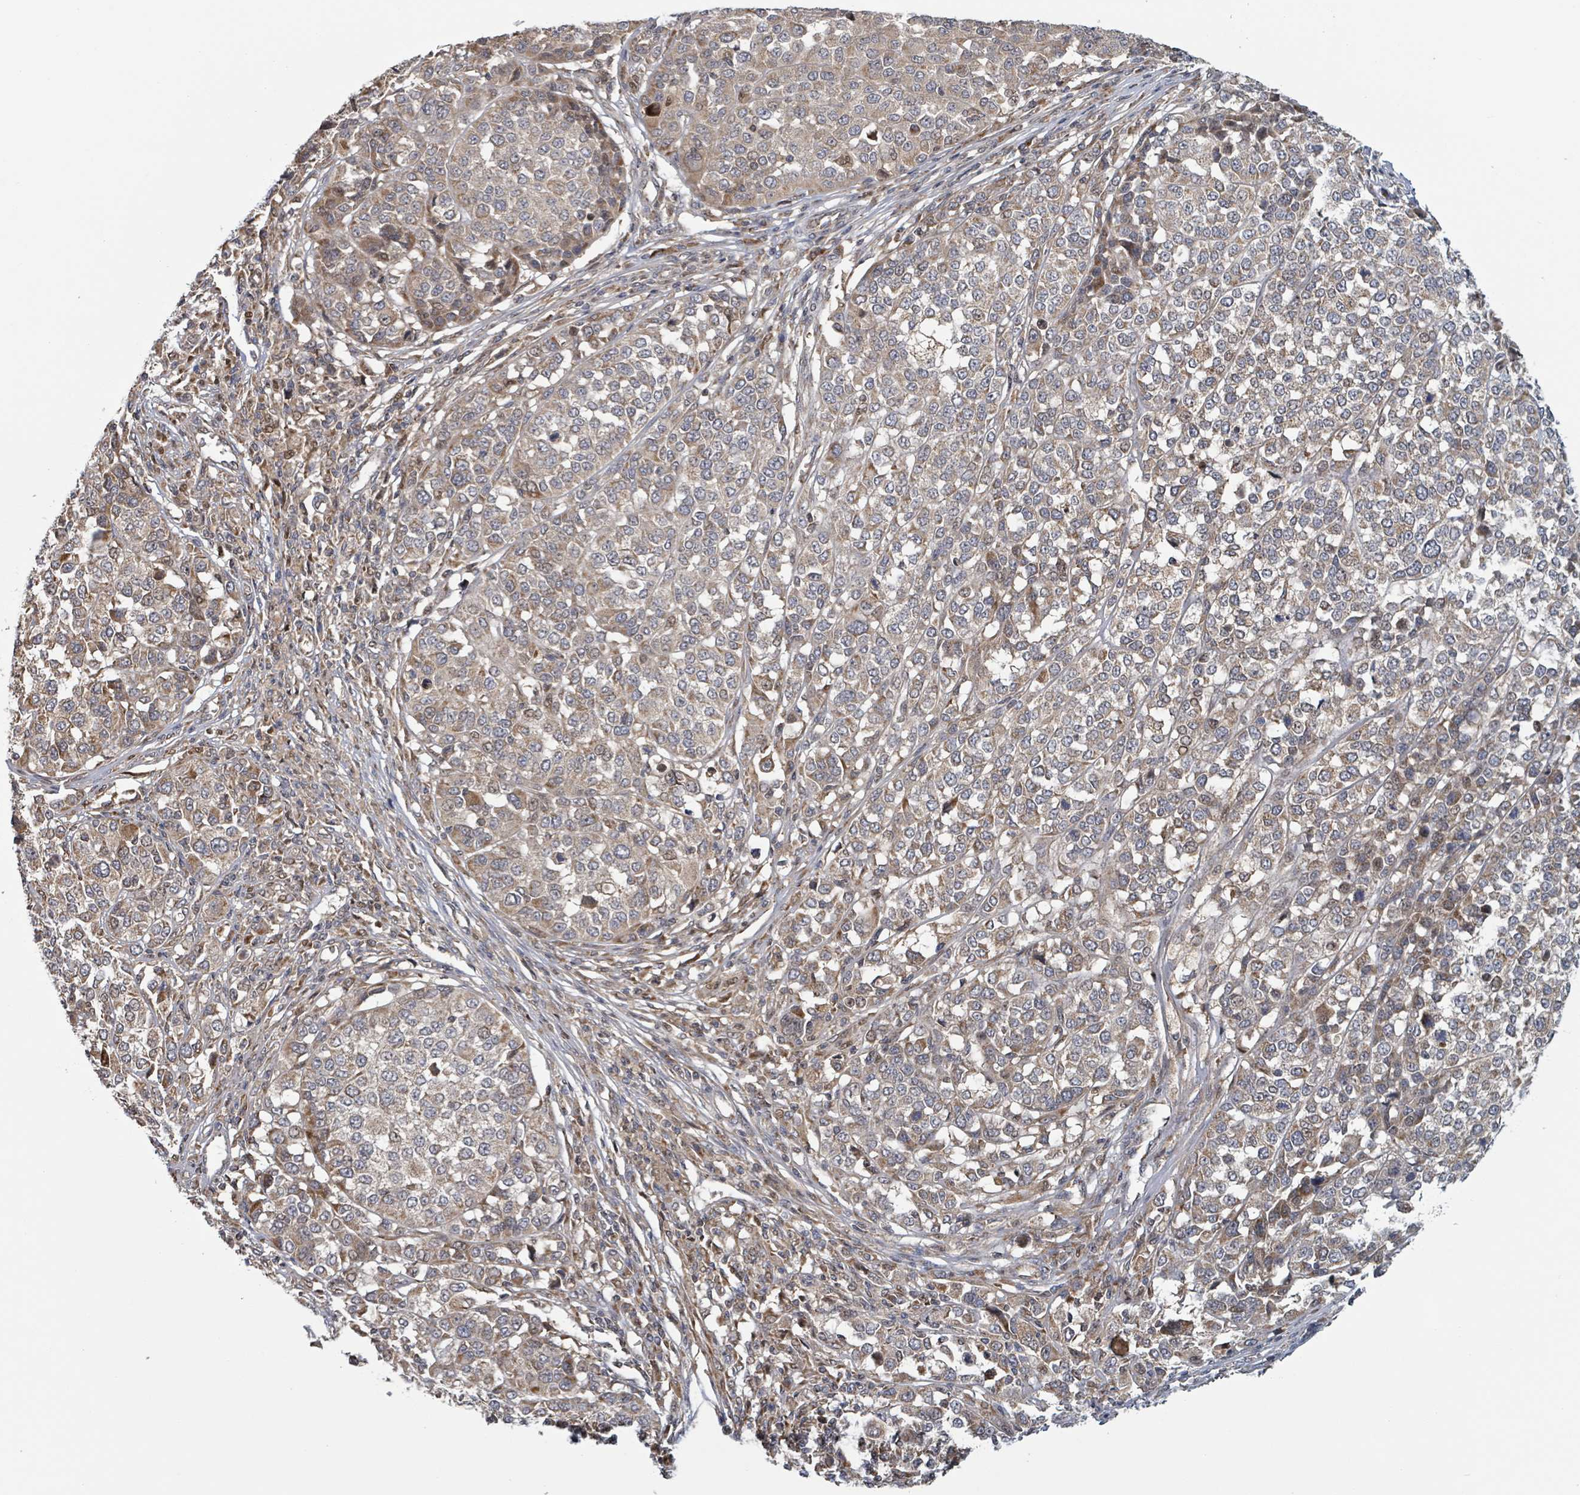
{"staining": {"intensity": "moderate", "quantity": ">75%", "location": "cytoplasmic/membranous"}, "tissue": "melanoma", "cell_type": "Tumor cells", "image_type": "cancer", "snomed": [{"axis": "morphology", "description": "Malignant melanoma, Metastatic site"}, {"axis": "topography", "description": "Lymph node"}], "caption": "Immunohistochemistry micrograph of neoplastic tissue: melanoma stained using immunohistochemistry exhibits medium levels of moderate protein expression localized specifically in the cytoplasmic/membranous of tumor cells, appearing as a cytoplasmic/membranous brown color.", "gene": "HIVEP1", "patient": {"sex": "male", "age": 44}}